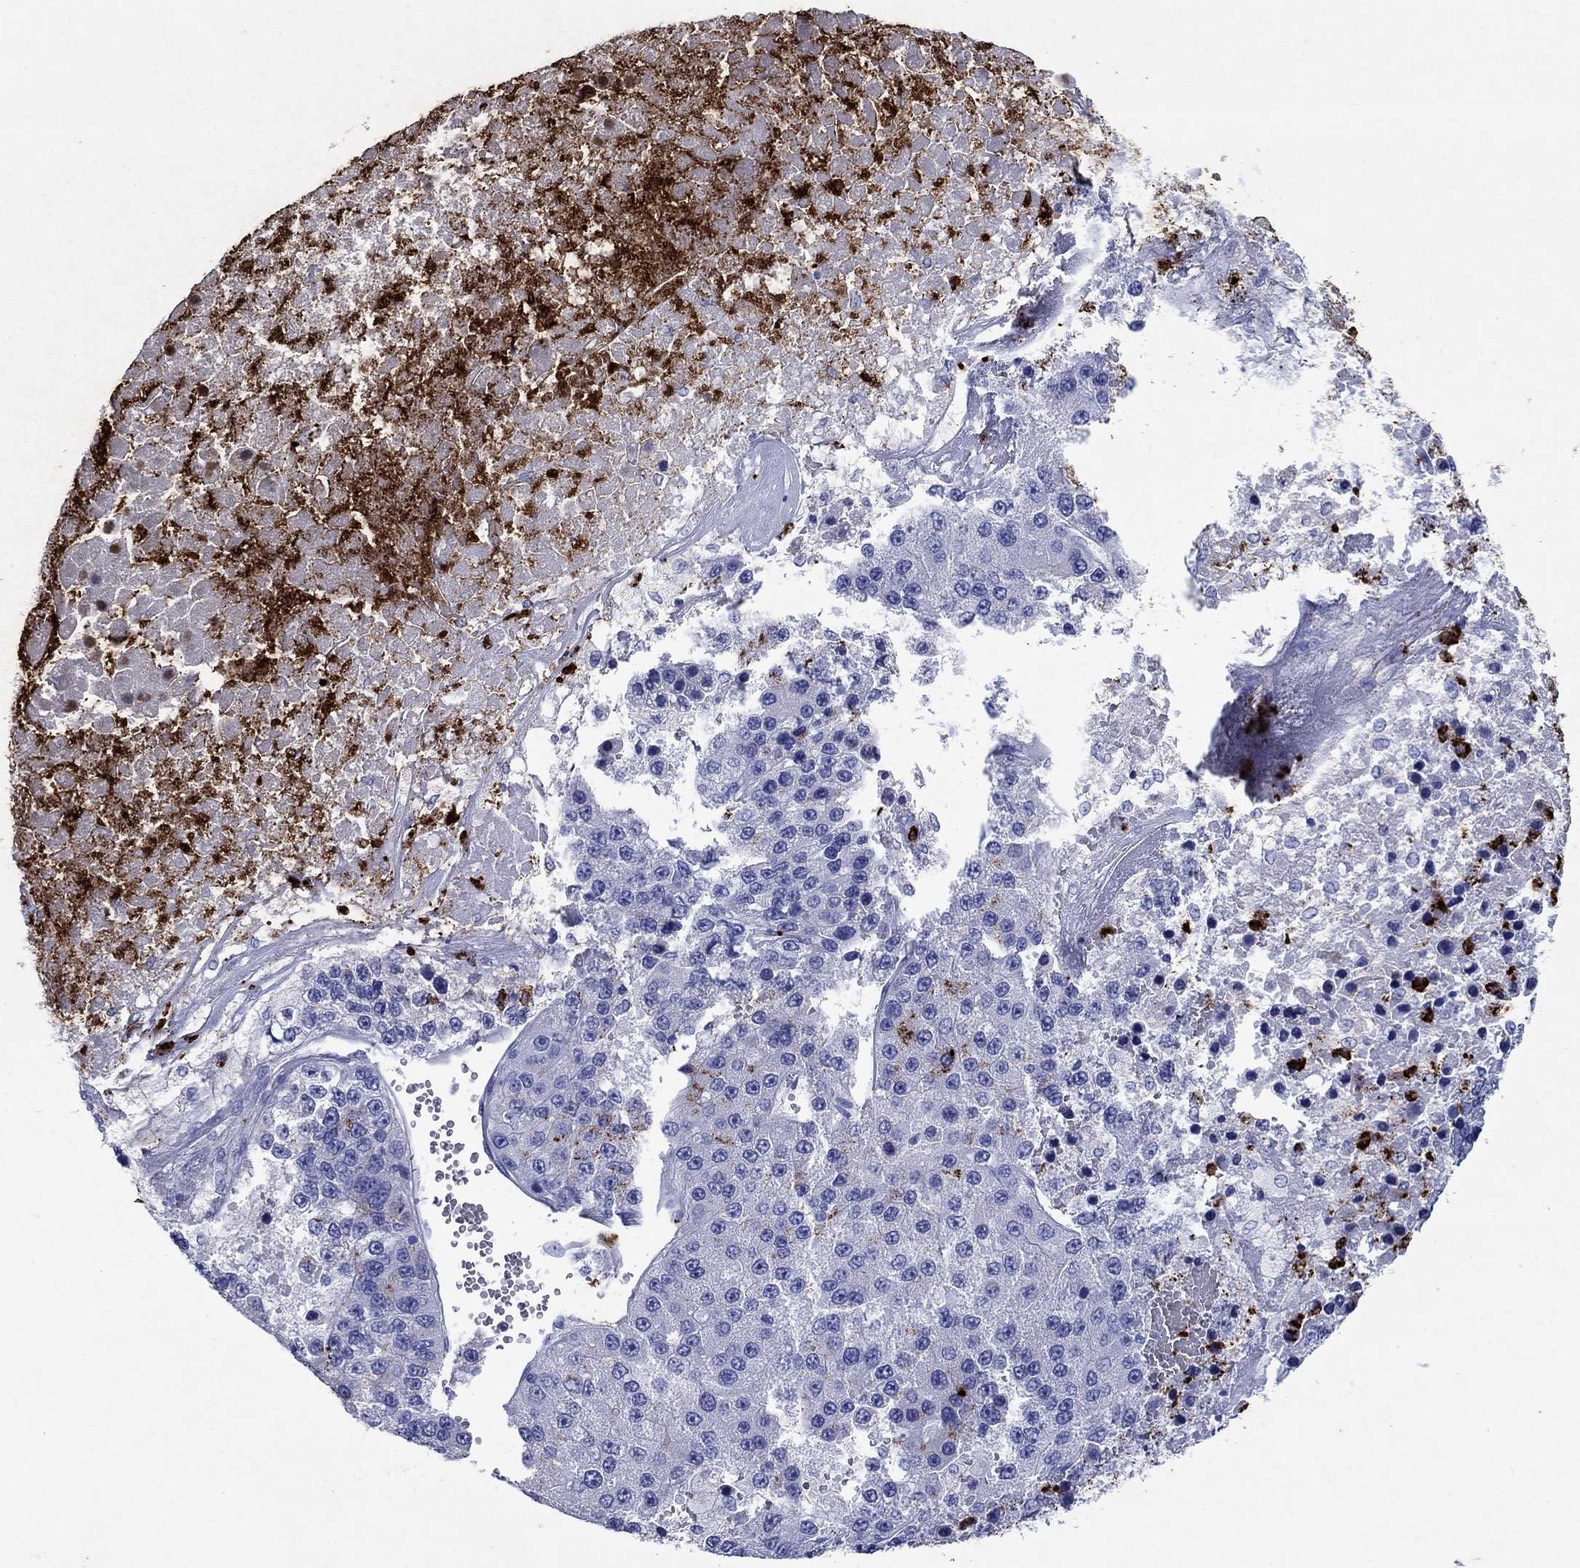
{"staining": {"intensity": "negative", "quantity": "none", "location": "none"}, "tissue": "liver cancer", "cell_type": "Tumor cells", "image_type": "cancer", "snomed": [{"axis": "morphology", "description": "Carcinoma, Hepatocellular, NOS"}, {"axis": "topography", "description": "Liver"}], "caption": "Immunohistochemistry (IHC) of human liver hepatocellular carcinoma shows no staining in tumor cells.", "gene": "AZU1", "patient": {"sex": "female", "age": 73}}